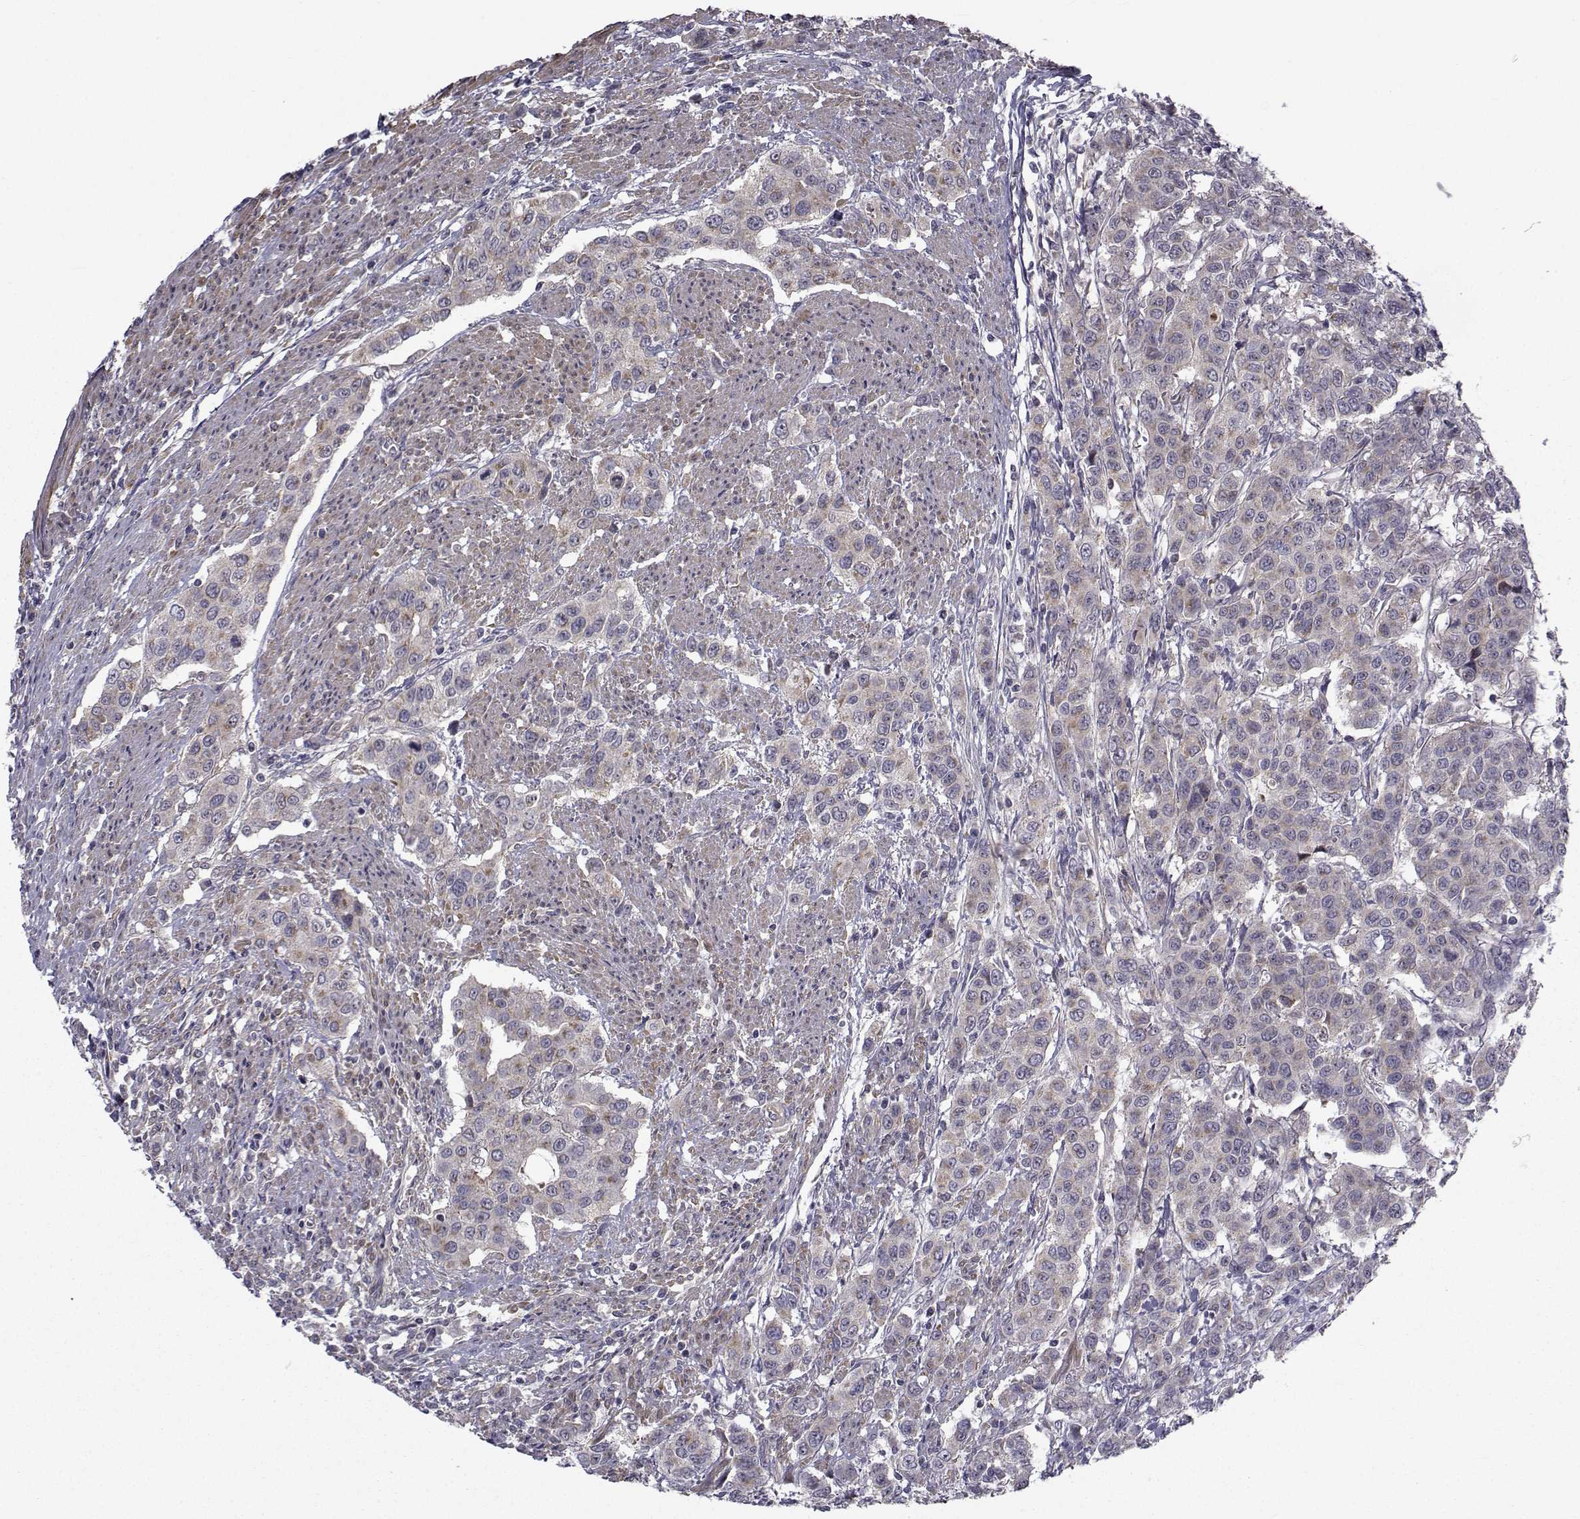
{"staining": {"intensity": "weak", "quantity": "<25%", "location": "cytoplasmic/membranous"}, "tissue": "urothelial cancer", "cell_type": "Tumor cells", "image_type": "cancer", "snomed": [{"axis": "morphology", "description": "Urothelial carcinoma, High grade"}, {"axis": "topography", "description": "Urinary bladder"}], "caption": "Tumor cells are negative for protein expression in human urothelial carcinoma (high-grade).", "gene": "CFAP74", "patient": {"sex": "female", "age": 58}}